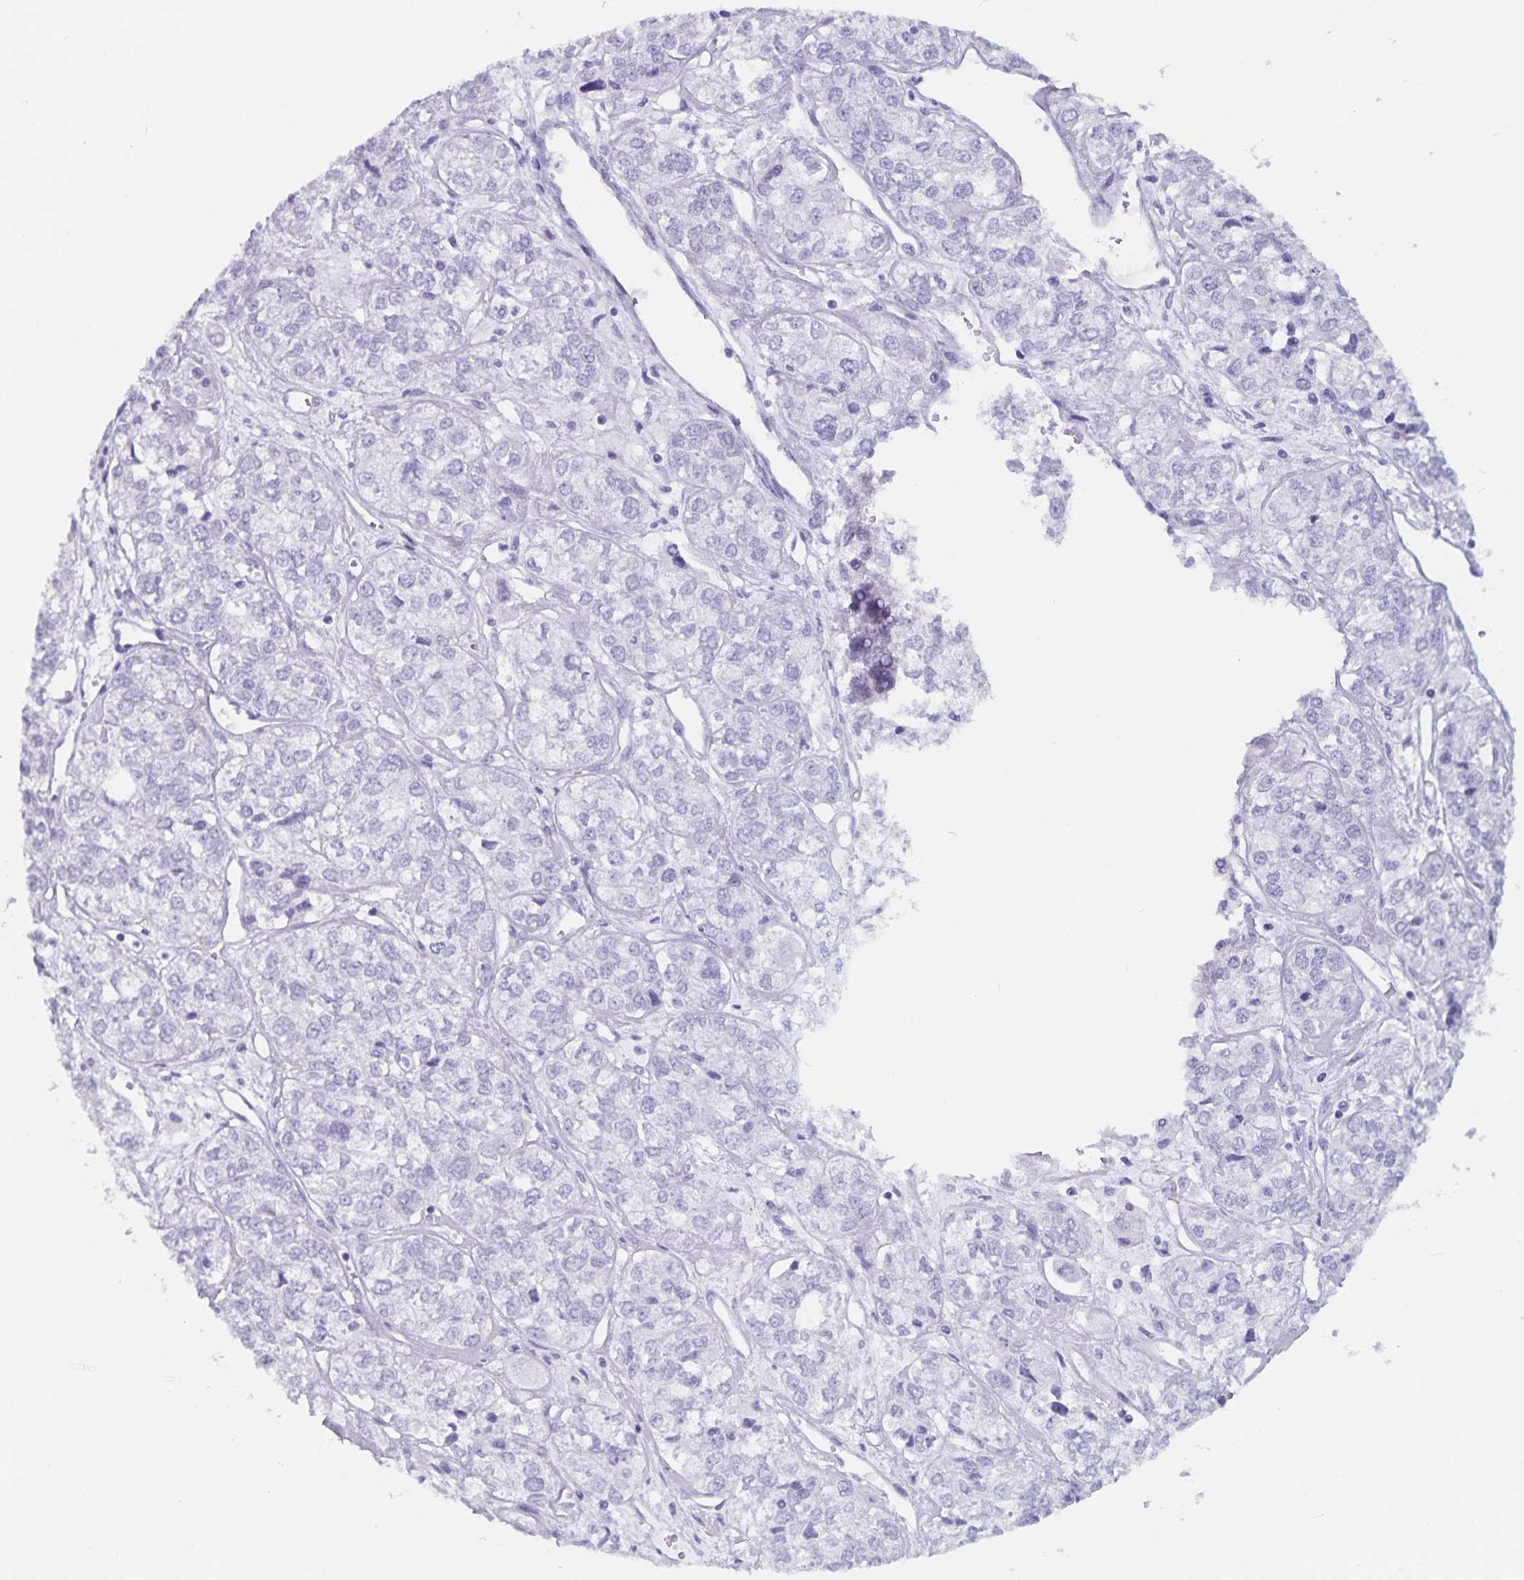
{"staining": {"intensity": "negative", "quantity": "none", "location": "none"}, "tissue": "ovarian cancer", "cell_type": "Tumor cells", "image_type": "cancer", "snomed": [{"axis": "morphology", "description": "Carcinoma, endometroid"}, {"axis": "topography", "description": "Ovary"}], "caption": "An immunohistochemistry (IHC) histopathology image of ovarian cancer is shown. There is no staining in tumor cells of ovarian cancer. (Brightfield microscopy of DAB (3,3'-diaminobenzidine) immunohistochemistry at high magnification).", "gene": "GPR137", "patient": {"sex": "female", "age": 64}}